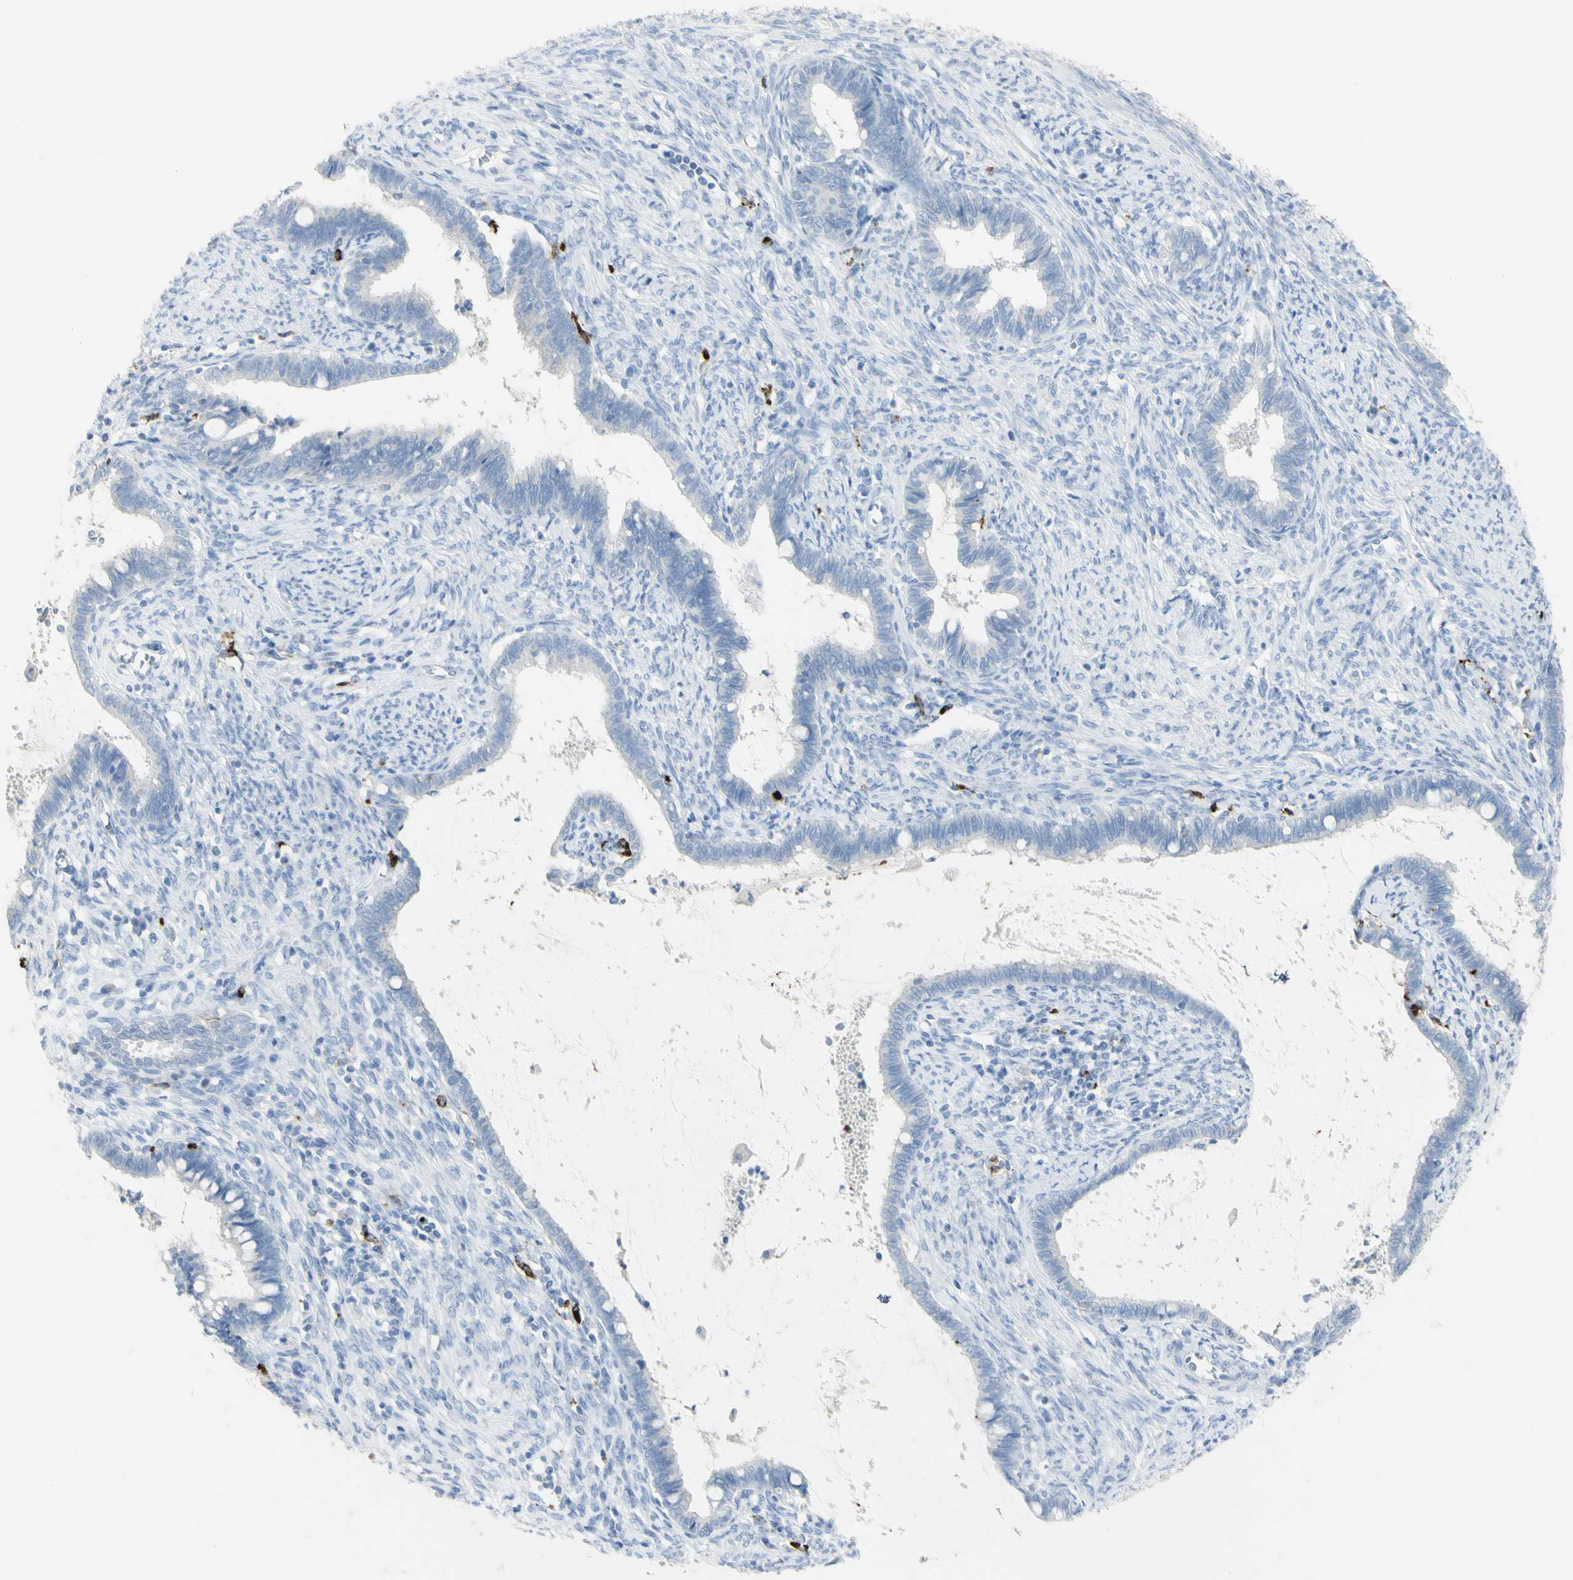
{"staining": {"intensity": "negative", "quantity": "none", "location": "none"}, "tissue": "cervical cancer", "cell_type": "Tumor cells", "image_type": "cancer", "snomed": [{"axis": "morphology", "description": "Adenocarcinoma, NOS"}, {"axis": "topography", "description": "Cervix"}], "caption": "Immunohistochemical staining of cervical adenocarcinoma exhibits no significant positivity in tumor cells. (Brightfield microscopy of DAB (3,3'-diaminobenzidine) immunohistochemistry (IHC) at high magnification).", "gene": "CD207", "patient": {"sex": "female", "age": 44}}